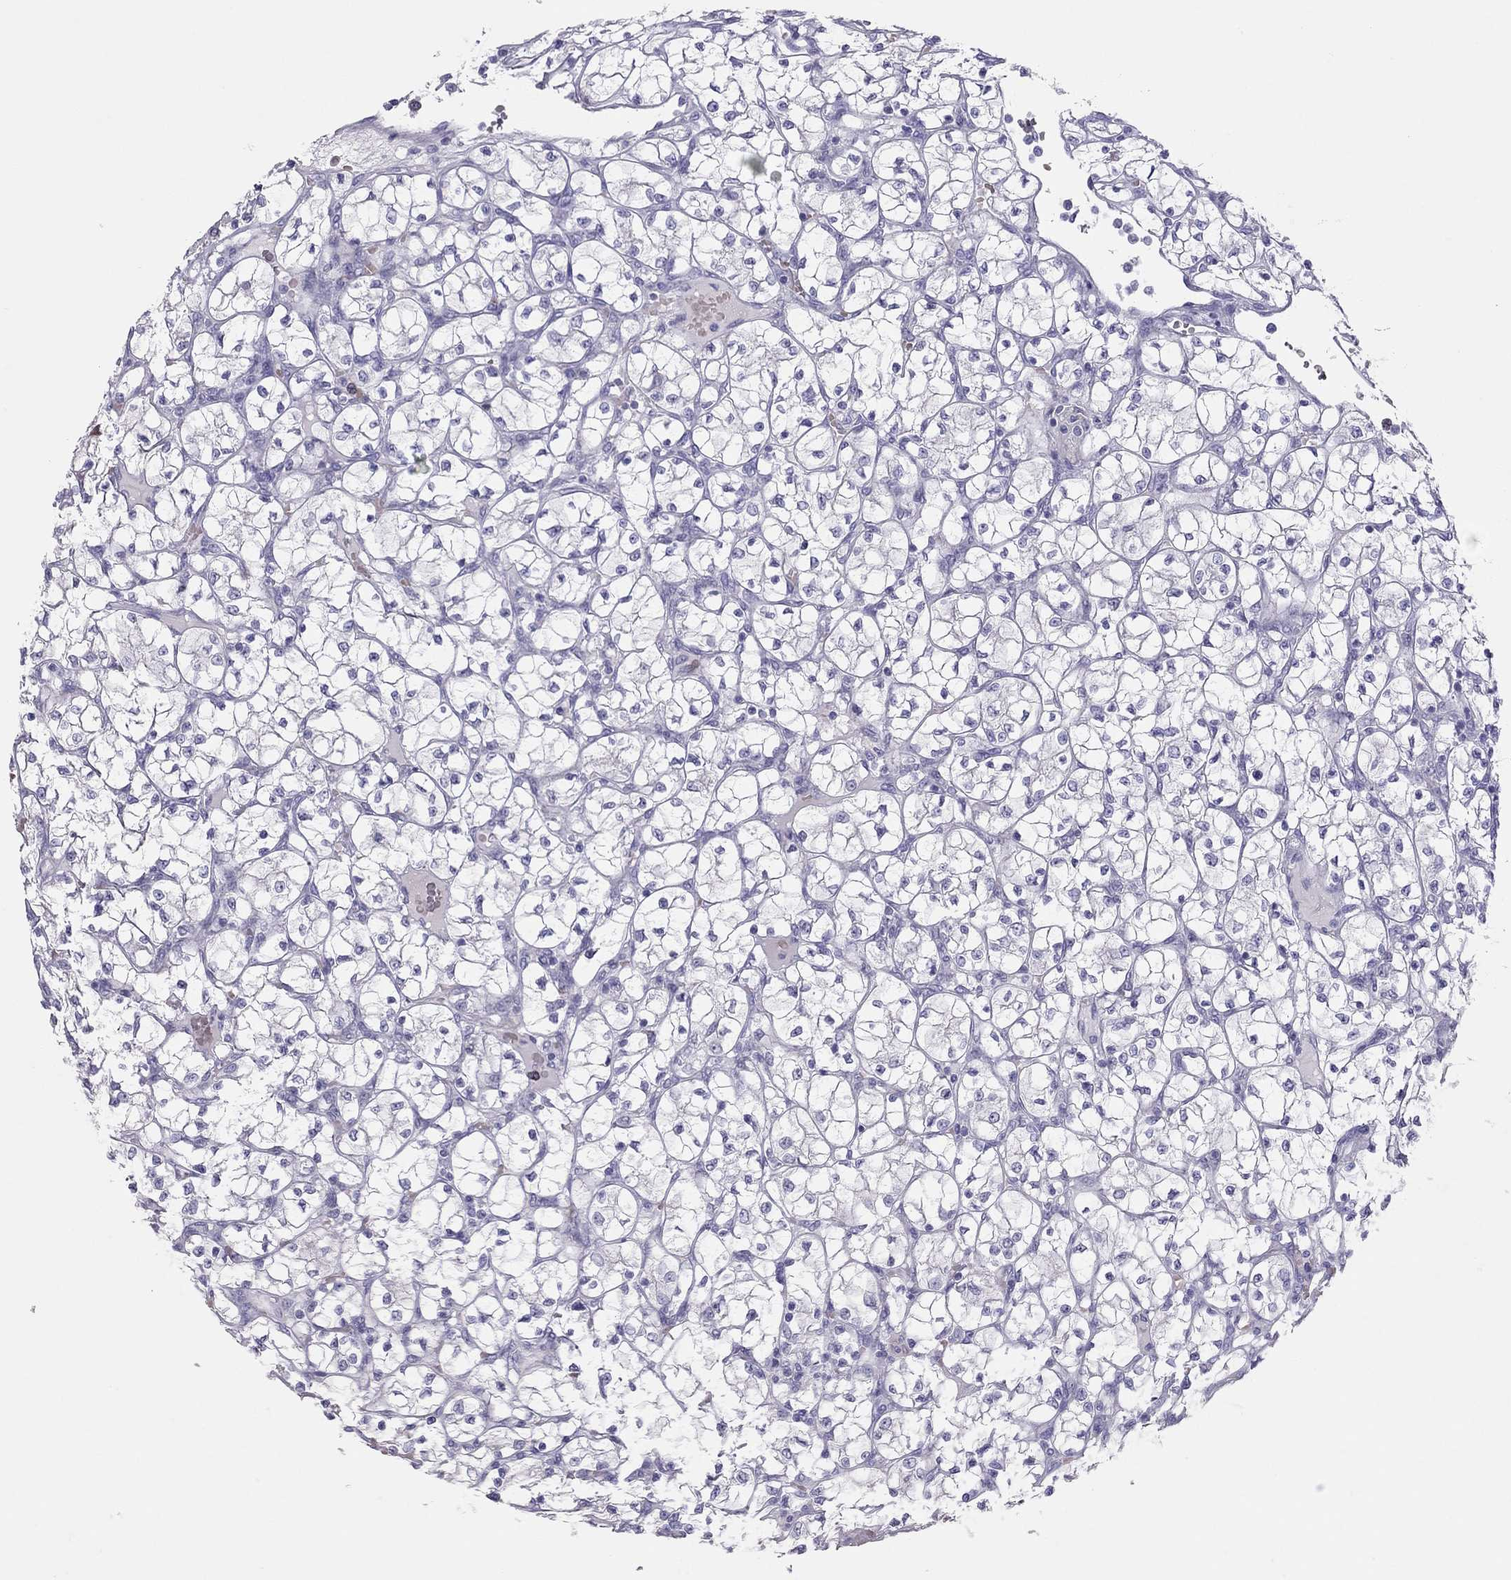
{"staining": {"intensity": "negative", "quantity": "none", "location": "none"}, "tissue": "renal cancer", "cell_type": "Tumor cells", "image_type": "cancer", "snomed": [{"axis": "morphology", "description": "Adenocarcinoma, NOS"}, {"axis": "topography", "description": "Kidney"}], "caption": "High magnification brightfield microscopy of renal cancer stained with DAB (3,3'-diaminobenzidine) (brown) and counterstained with hematoxylin (blue): tumor cells show no significant positivity. (DAB IHC, high magnification).", "gene": "TSHB", "patient": {"sex": "female", "age": 64}}